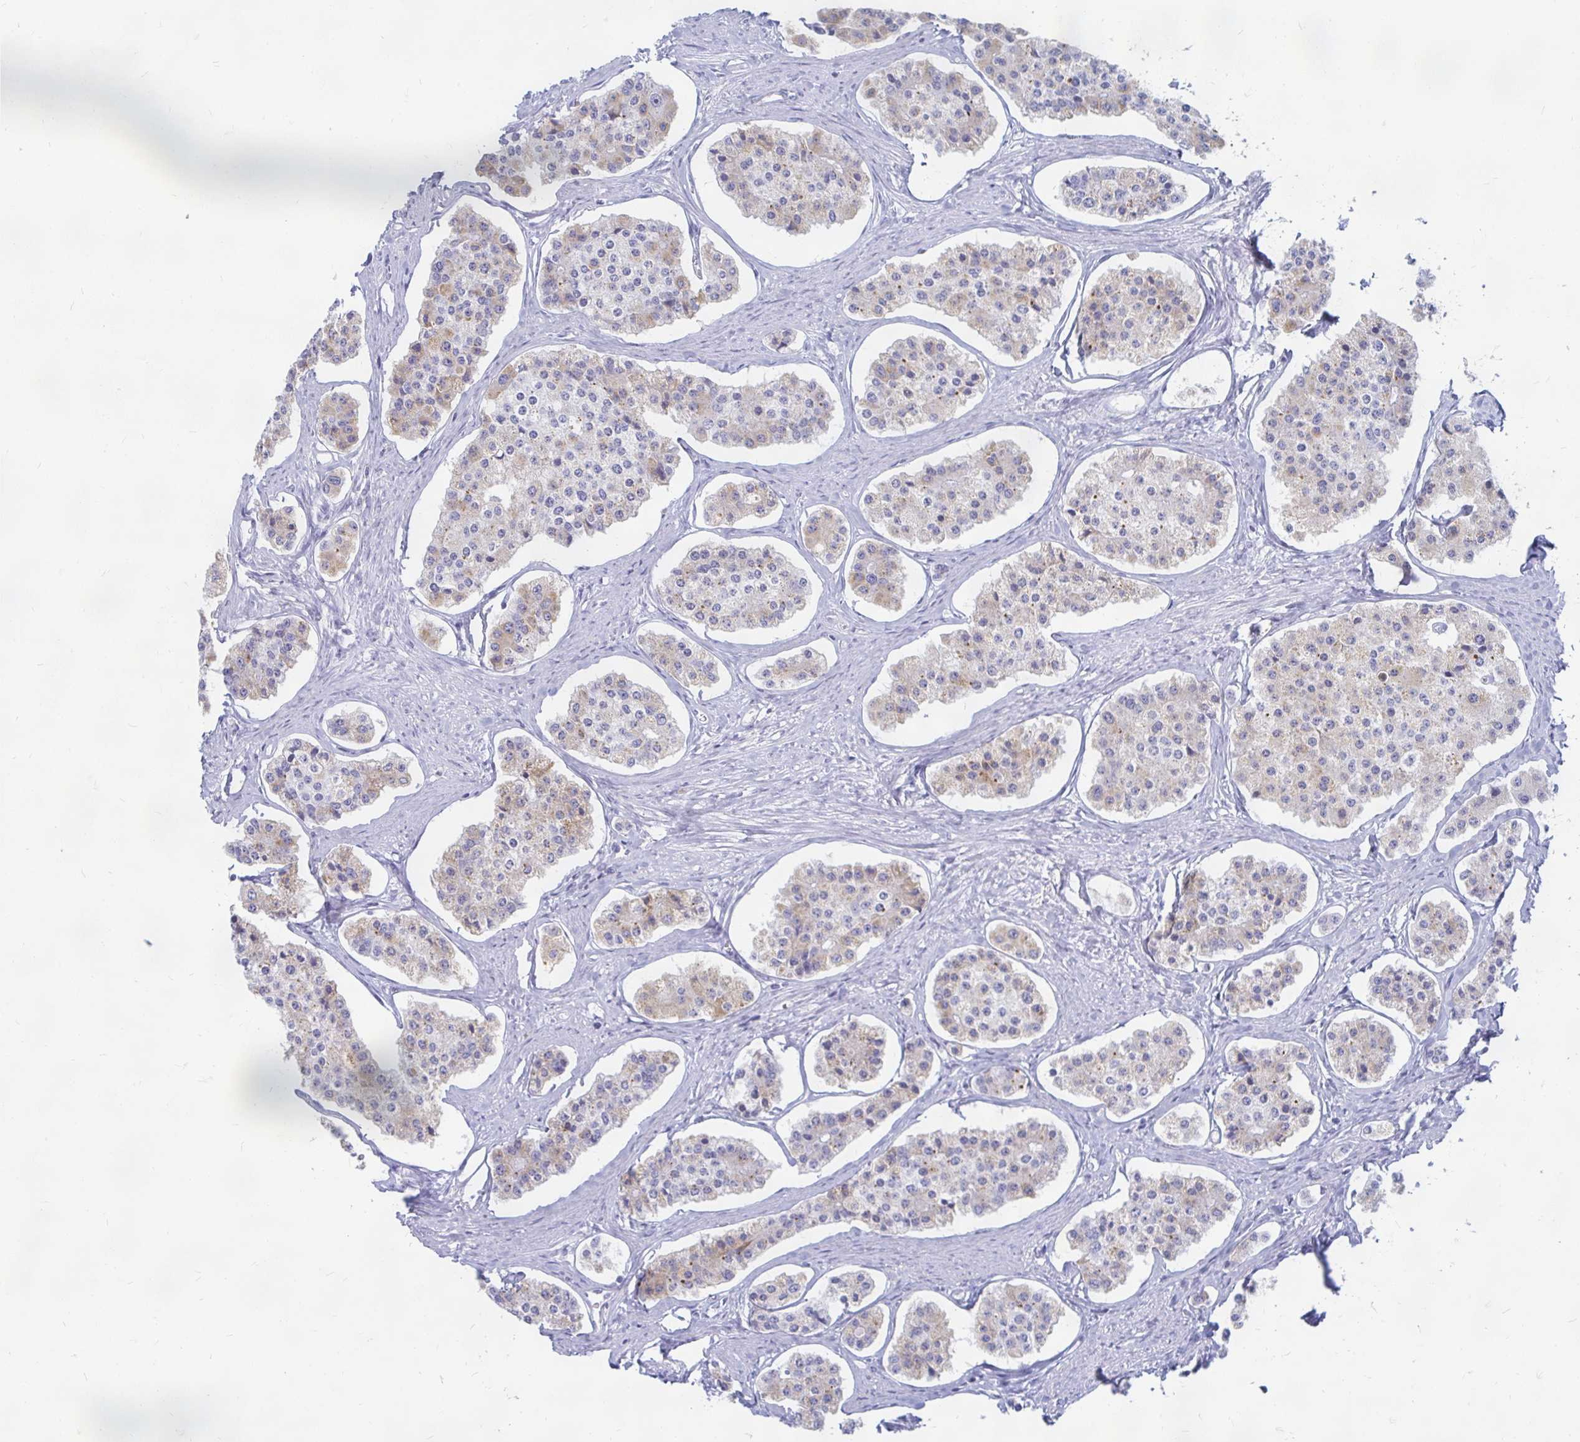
{"staining": {"intensity": "weak", "quantity": "25%-75%", "location": "cytoplasmic/membranous"}, "tissue": "carcinoid", "cell_type": "Tumor cells", "image_type": "cancer", "snomed": [{"axis": "morphology", "description": "Carcinoid, malignant, NOS"}, {"axis": "topography", "description": "Small intestine"}], "caption": "High-magnification brightfield microscopy of carcinoid stained with DAB (brown) and counterstained with hematoxylin (blue). tumor cells exhibit weak cytoplasmic/membranous staining is identified in approximately25%-75% of cells.", "gene": "PEG10", "patient": {"sex": "female", "age": 65}}